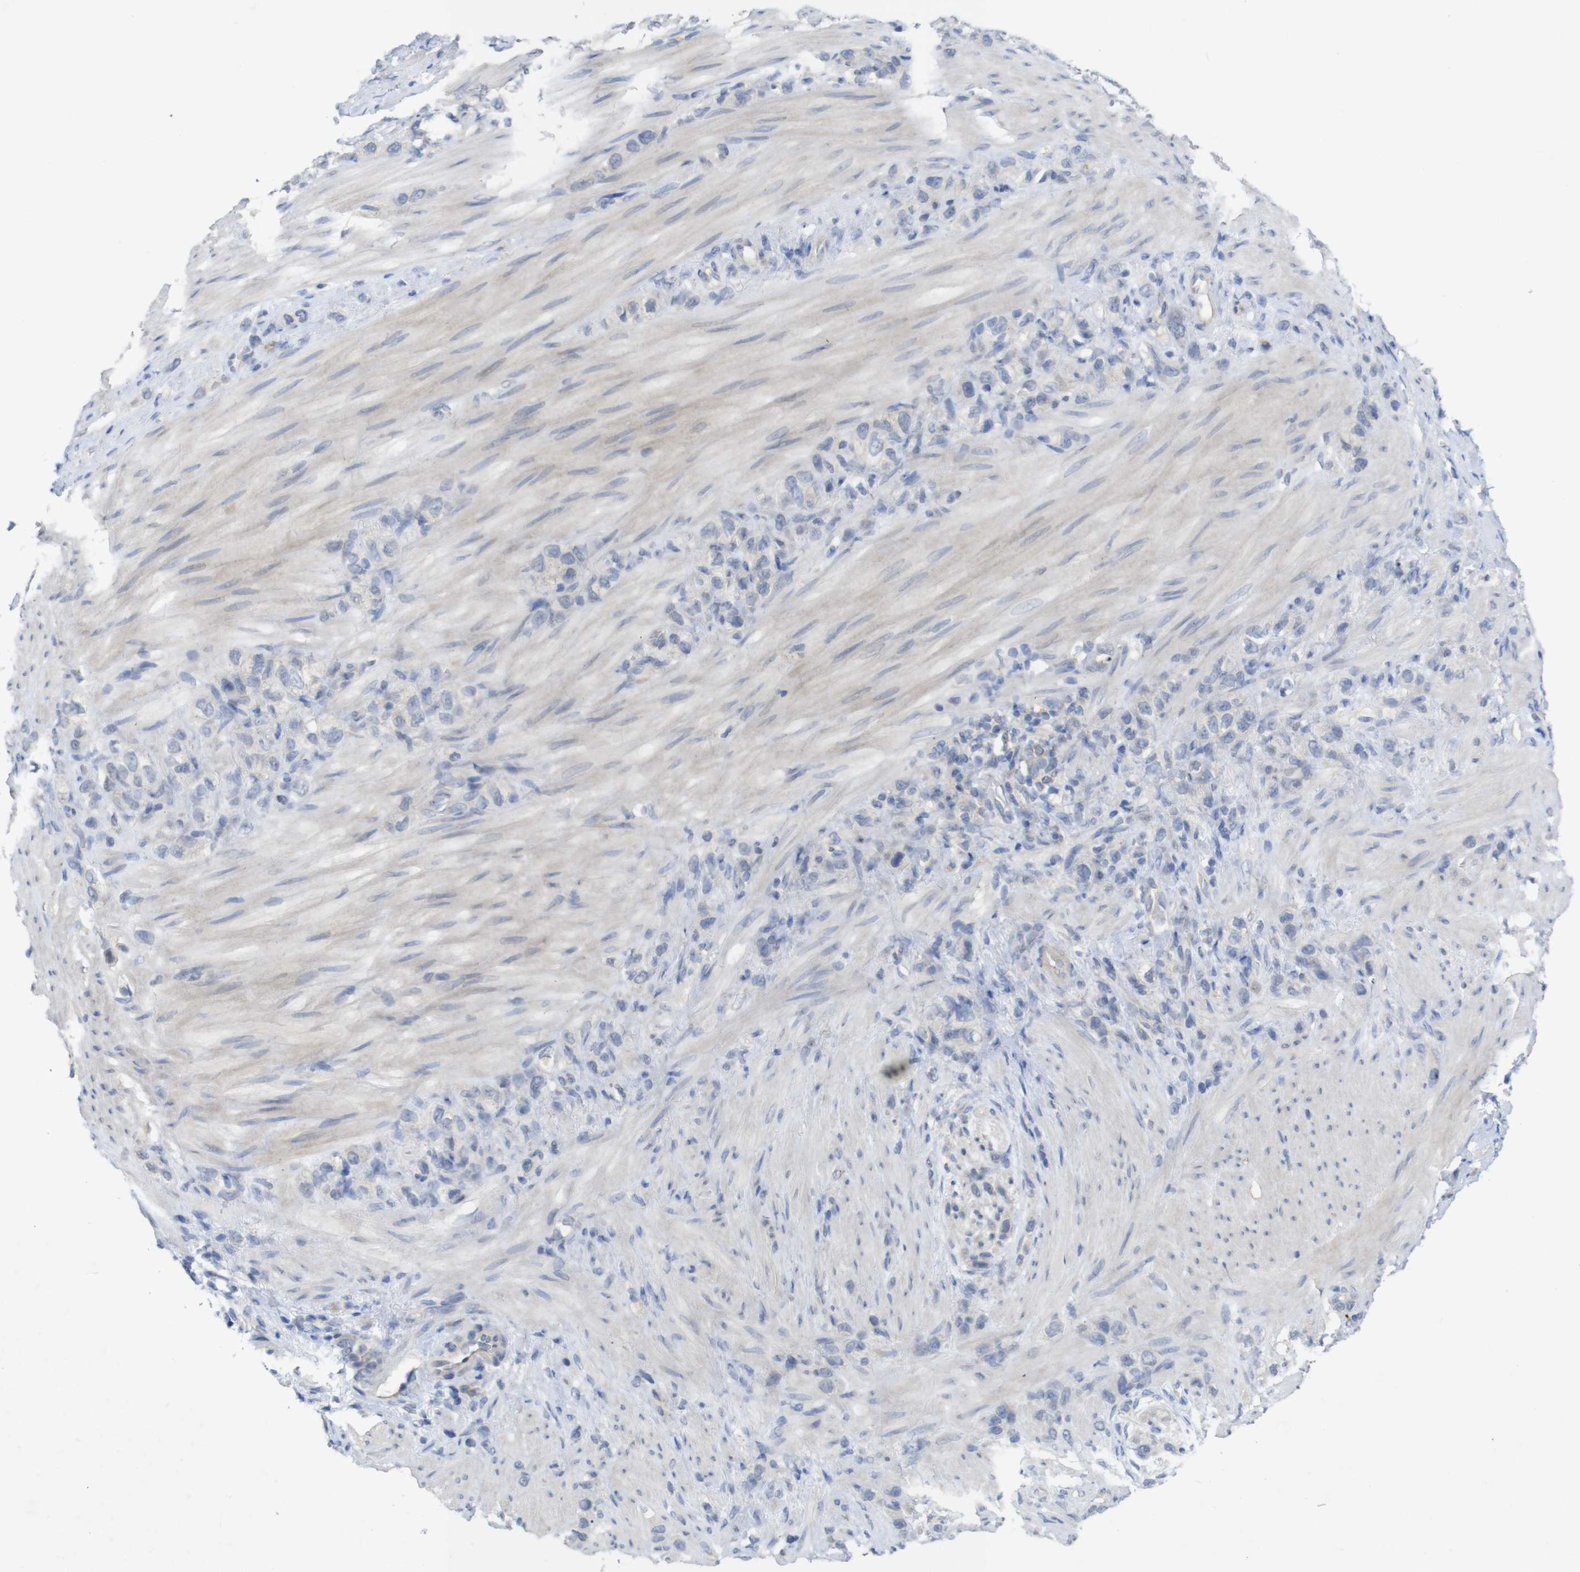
{"staining": {"intensity": "negative", "quantity": "none", "location": "none"}, "tissue": "stomach cancer", "cell_type": "Tumor cells", "image_type": "cancer", "snomed": [{"axis": "morphology", "description": "Adenocarcinoma, NOS"}, {"axis": "morphology", "description": "Adenocarcinoma, High grade"}, {"axis": "topography", "description": "Stomach, upper"}, {"axis": "topography", "description": "Stomach, lower"}], "caption": "Stomach cancer (adenocarcinoma) was stained to show a protein in brown. There is no significant expression in tumor cells. The staining was performed using DAB to visualize the protein expression in brown, while the nuclei were stained in blue with hematoxylin (Magnification: 20x).", "gene": "BCAR3", "patient": {"sex": "female", "age": 65}}